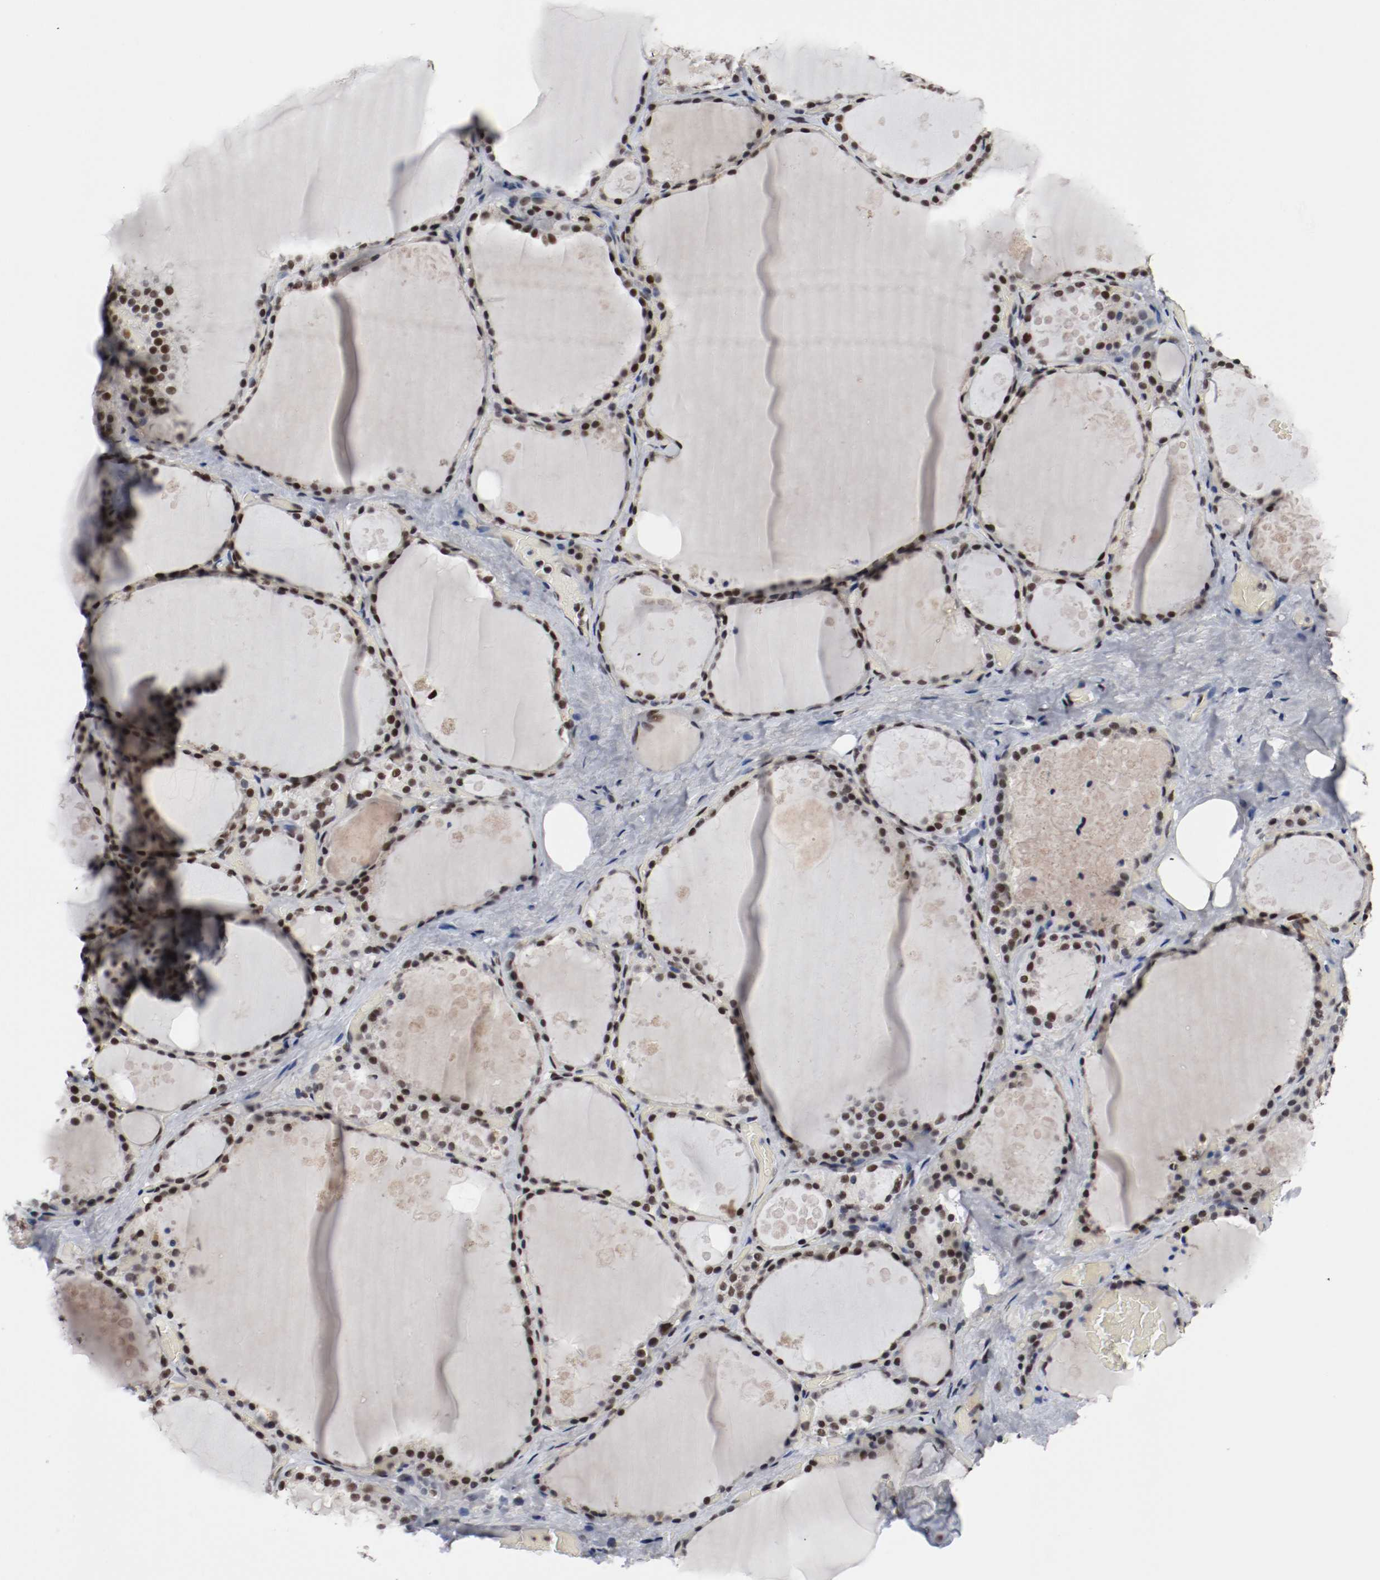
{"staining": {"intensity": "strong", "quantity": ">75%", "location": "nuclear"}, "tissue": "thyroid gland", "cell_type": "Glandular cells", "image_type": "normal", "snomed": [{"axis": "morphology", "description": "Normal tissue, NOS"}, {"axis": "topography", "description": "Thyroid gland"}], "caption": "Thyroid gland stained with DAB (3,3'-diaminobenzidine) immunohistochemistry demonstrates high levels of strong nuclear staining in approximately >75% of glandular cells. (DAB IHC, brown staining for protein, blue staining for nuclei).", "gene": "MEF2D", "patient": {"sex": "male", "age": 61}}